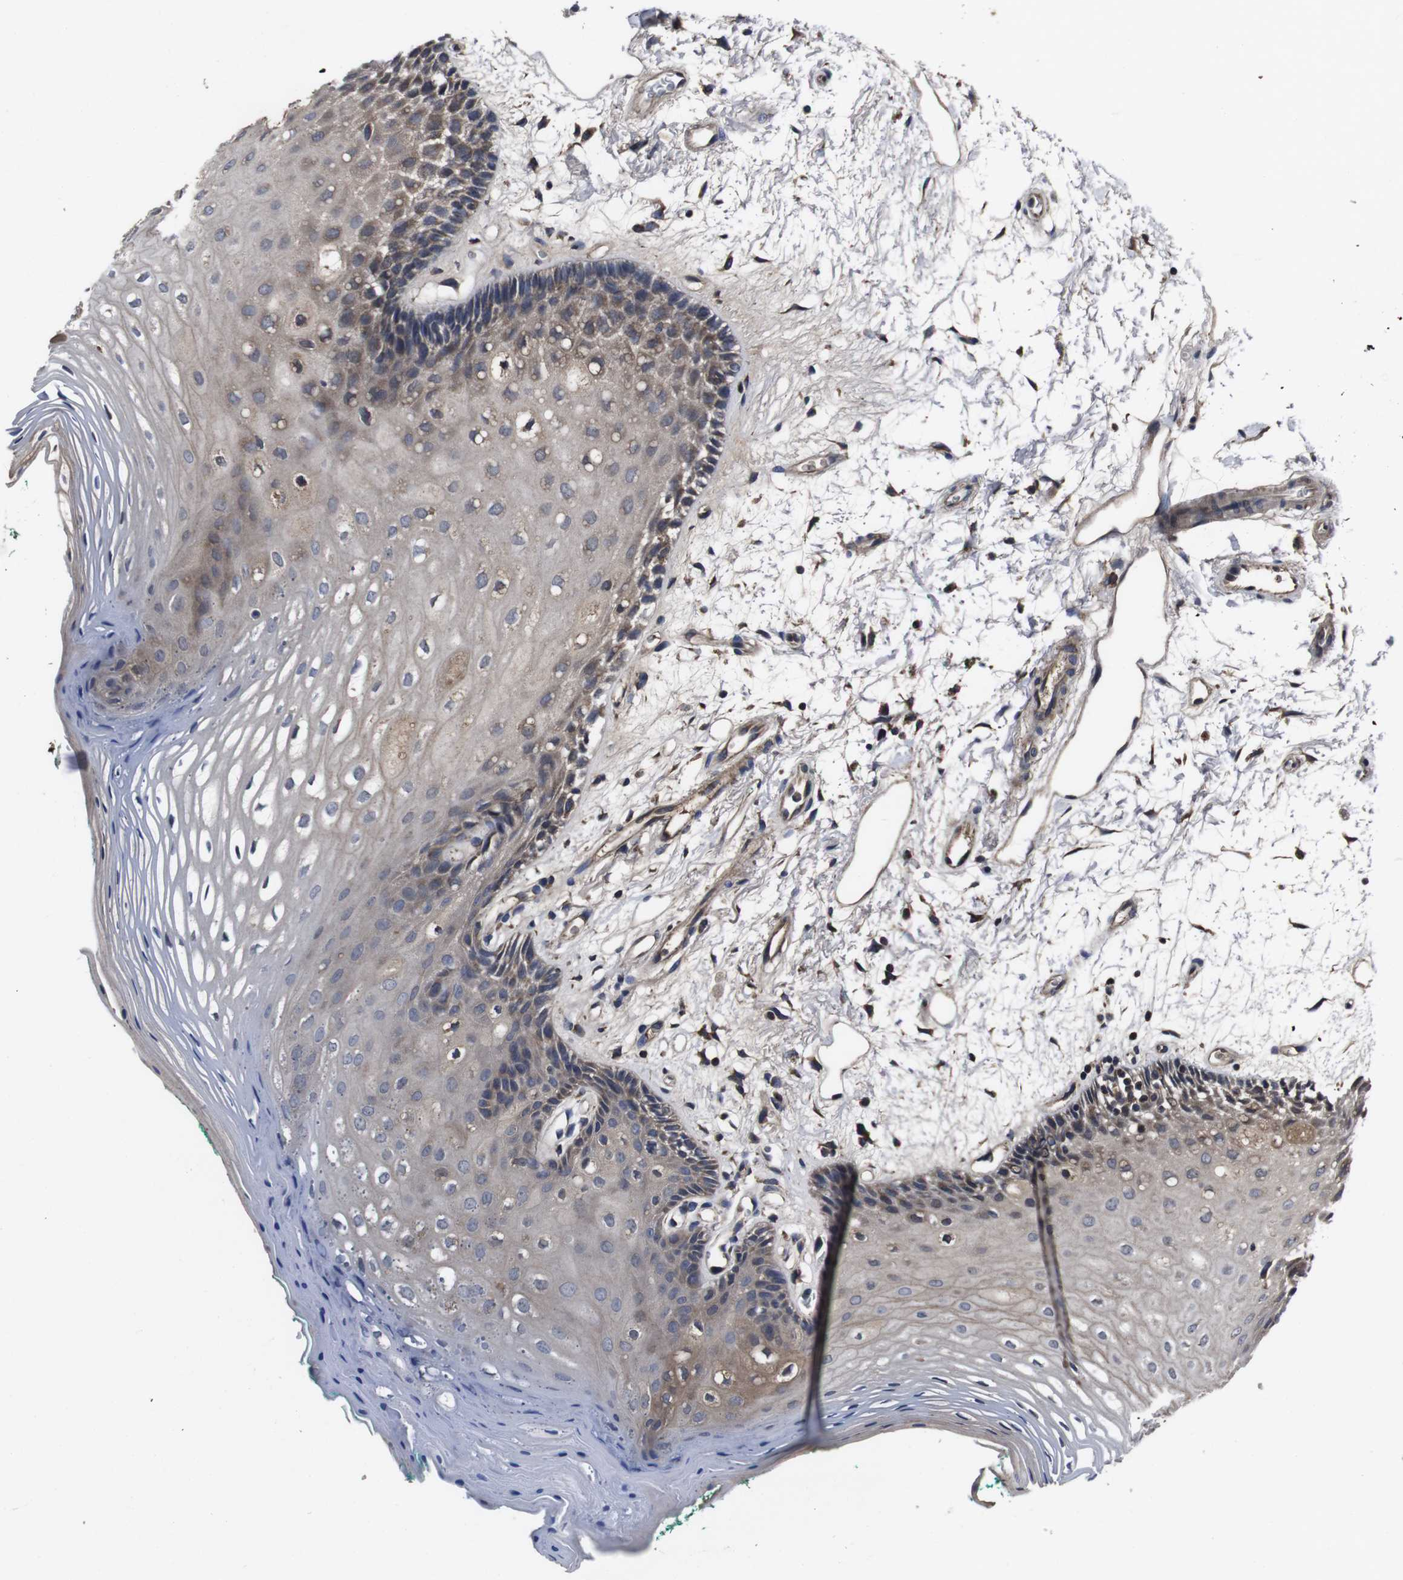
{"staining": {"intensity": "weak", "quantity": "25%-75%", "location": "cytoplasmic/membranous"}, "tissue": "oral mucosa", "cell_type": "Squamous epithelial cells", "image_type": "normal", "snomed": [{"axis": "morphology", "description": "Normal tissue, NOS"}, {"axis": "topography", "description": "Skeletal muscle"}, {"axis": "topography", "description": "Oral tissue"}, {"axis": "topography", "description": "Peripheral nerve tissue"}], "caption": "DAB (3,3'-diaminobenzidine) immunohistochemical staining of normal oral mucosa shows weak cytoplasmic/membranous protein expression in about 25%-75% of squamous epithelial cells. The protein of interest is shown in brown color, while the nuclei are stained blue.", "gene": "CXCL11", "patient": {"sex": "female", "age": 84}}